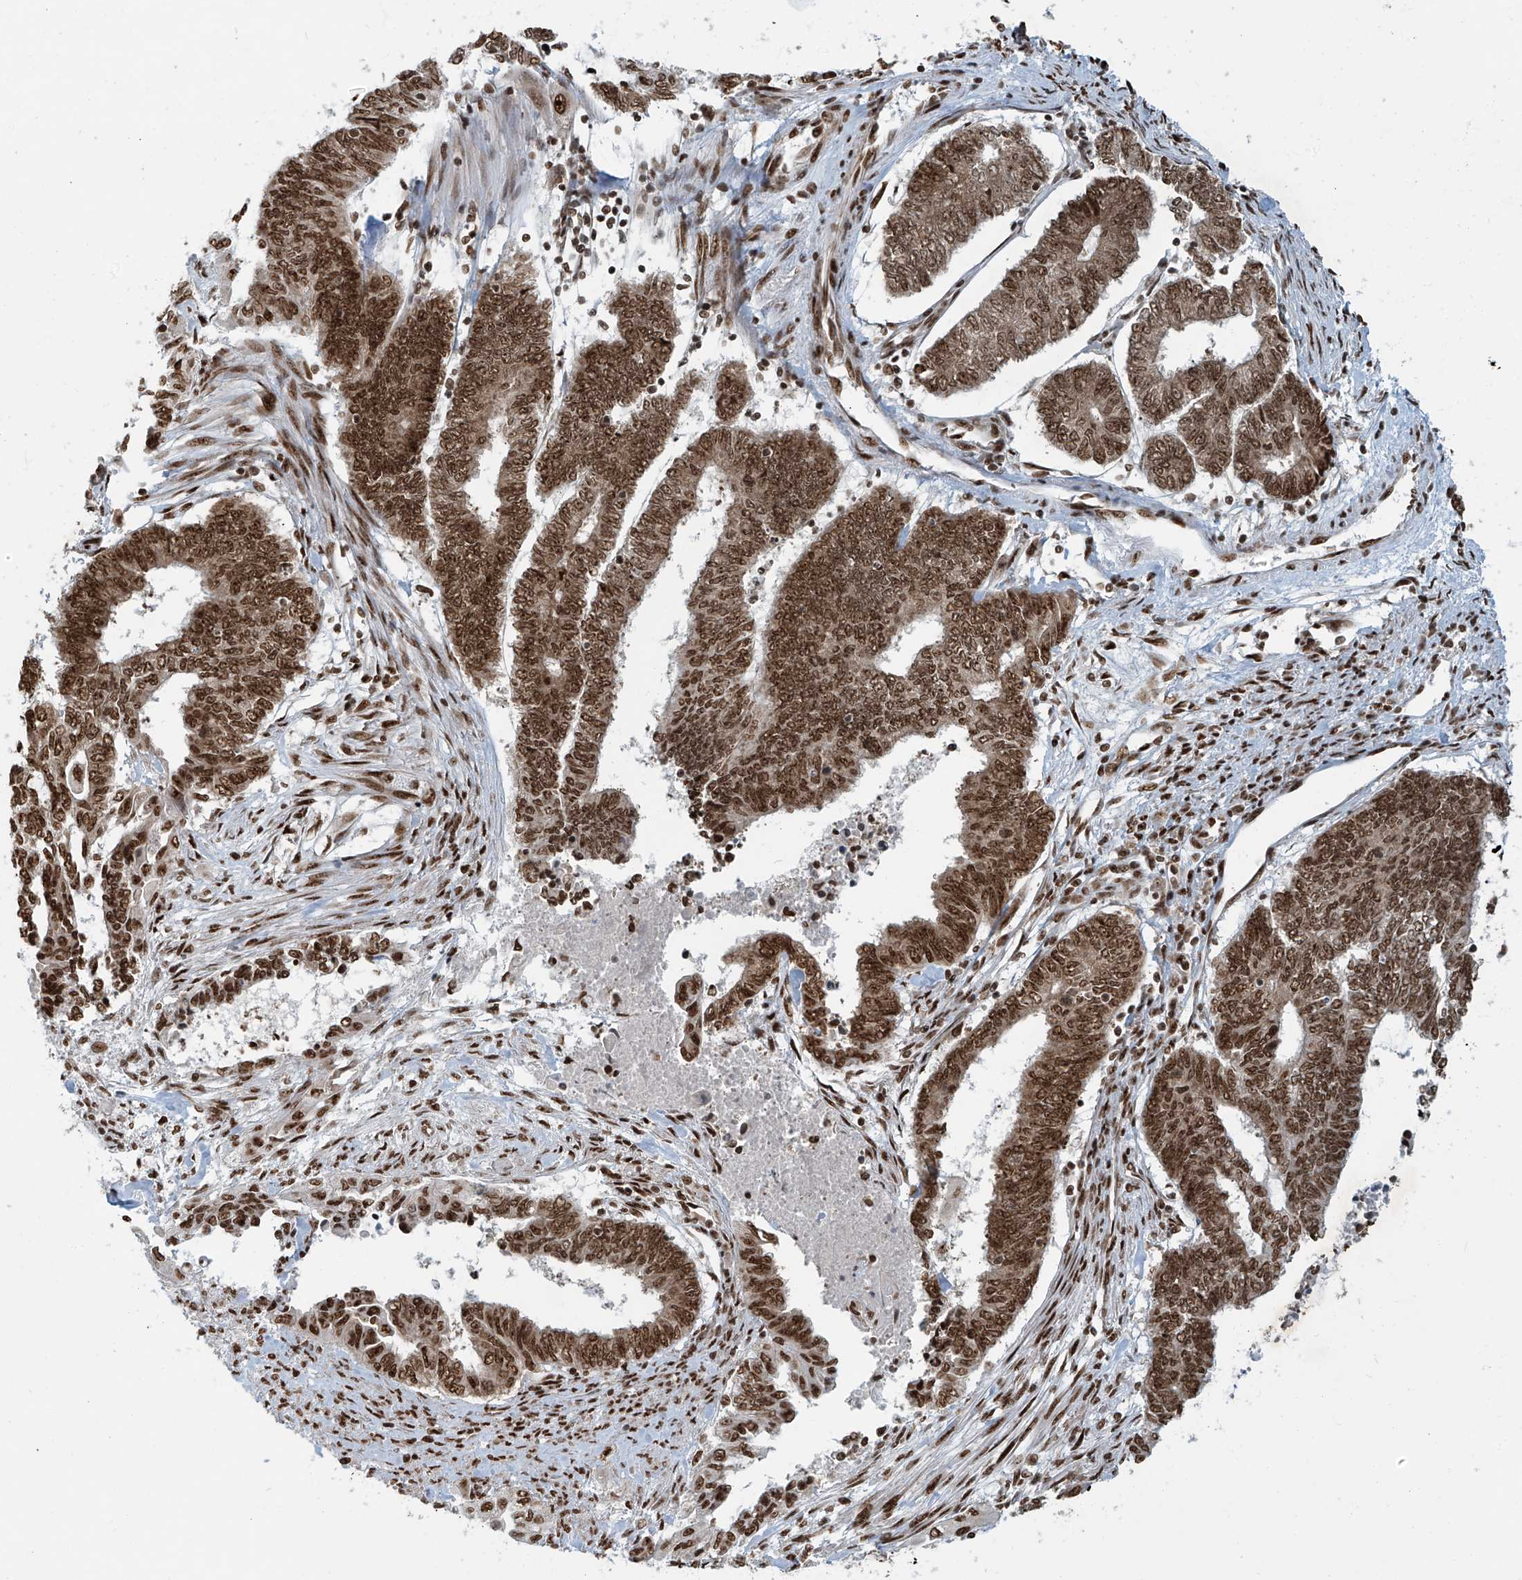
{"staining": {"intensity": "strong", "quantity": ">75%", "location": "nuclear"}, "tissue": "endometrial cancer", "cell_type": "Tumor cells", "image_type": "cancer", "snomed": [{"axis": "morphology", "description": "Adenocarcinoma, NOS"}, {"axis": "topography", "description": "Uterus"}, {"axis": "topography", "description": "Endometrium"}], "caption": "A brown stain shows strong nuclear positivity of a protein in adenocarcinoma (endometrial) tumor cells. Using DAB (3,3'-diaminobenzidine) (brown) and hematoxylin (blue) stains, captured at high magnification using brightfield microscopy.", "gene": "FAM193B", "patient": {"sex": "female", "age": 70}}